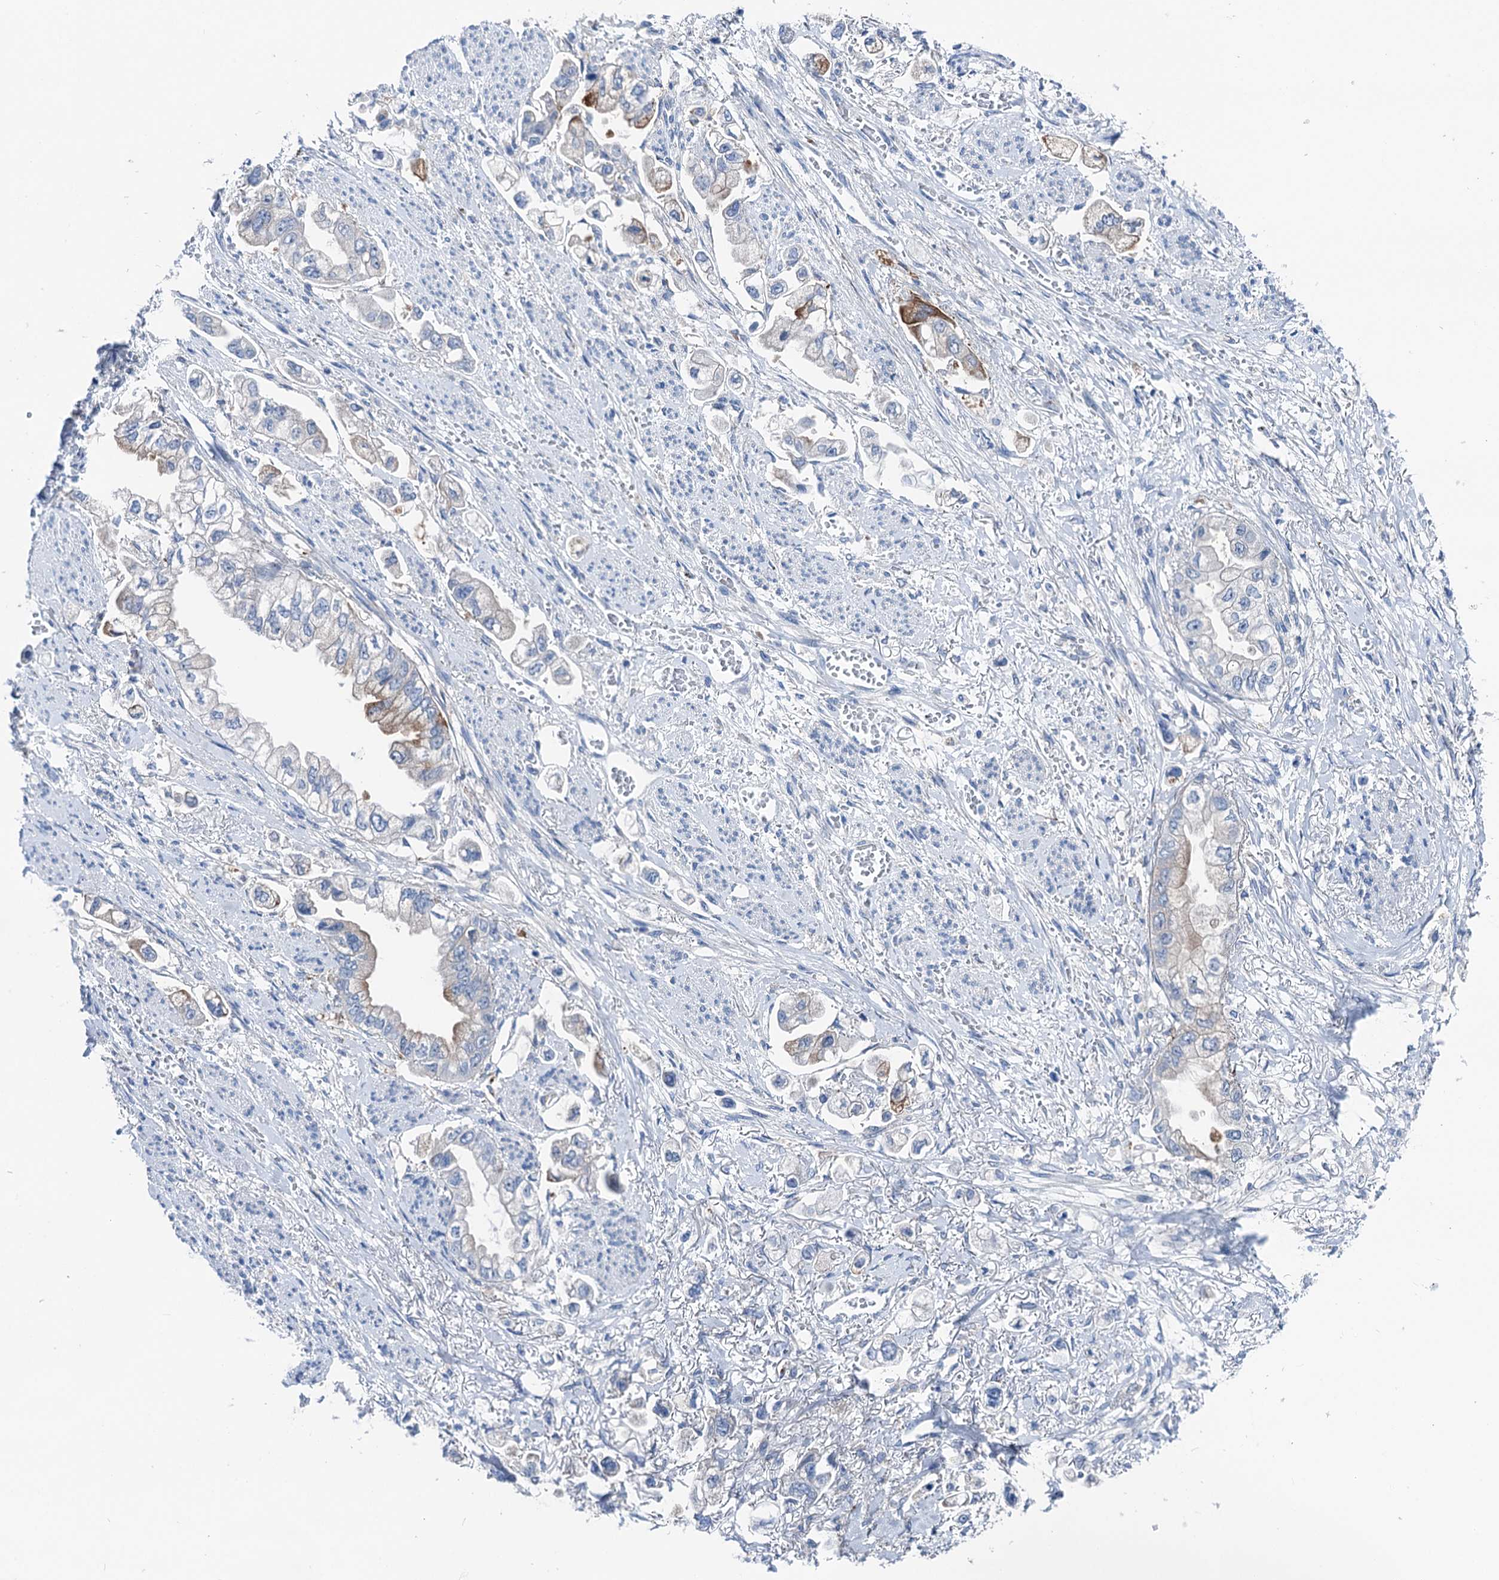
{"staining": {"intensity": "weak", "quantity": "<25%", "location": "cytoplasmic/membranous"}, "tissue": "stomach cancer", "cell_type": "Tumor cells", "image_type": "cancer", "snomed": [{"axis": "morphology", "description": "Adenocarcinoma, NOS"}, {"axis": "topography", "description": "Stomach"}], "caption": "DAB (3,3'-diaminobenzidine) immunohistochemical staining of stomach adenocarcinoma displays no significant positivity in tumor cells.", "gene": "SHROOM1", "patient": {"sex": "male", "age": 62}}